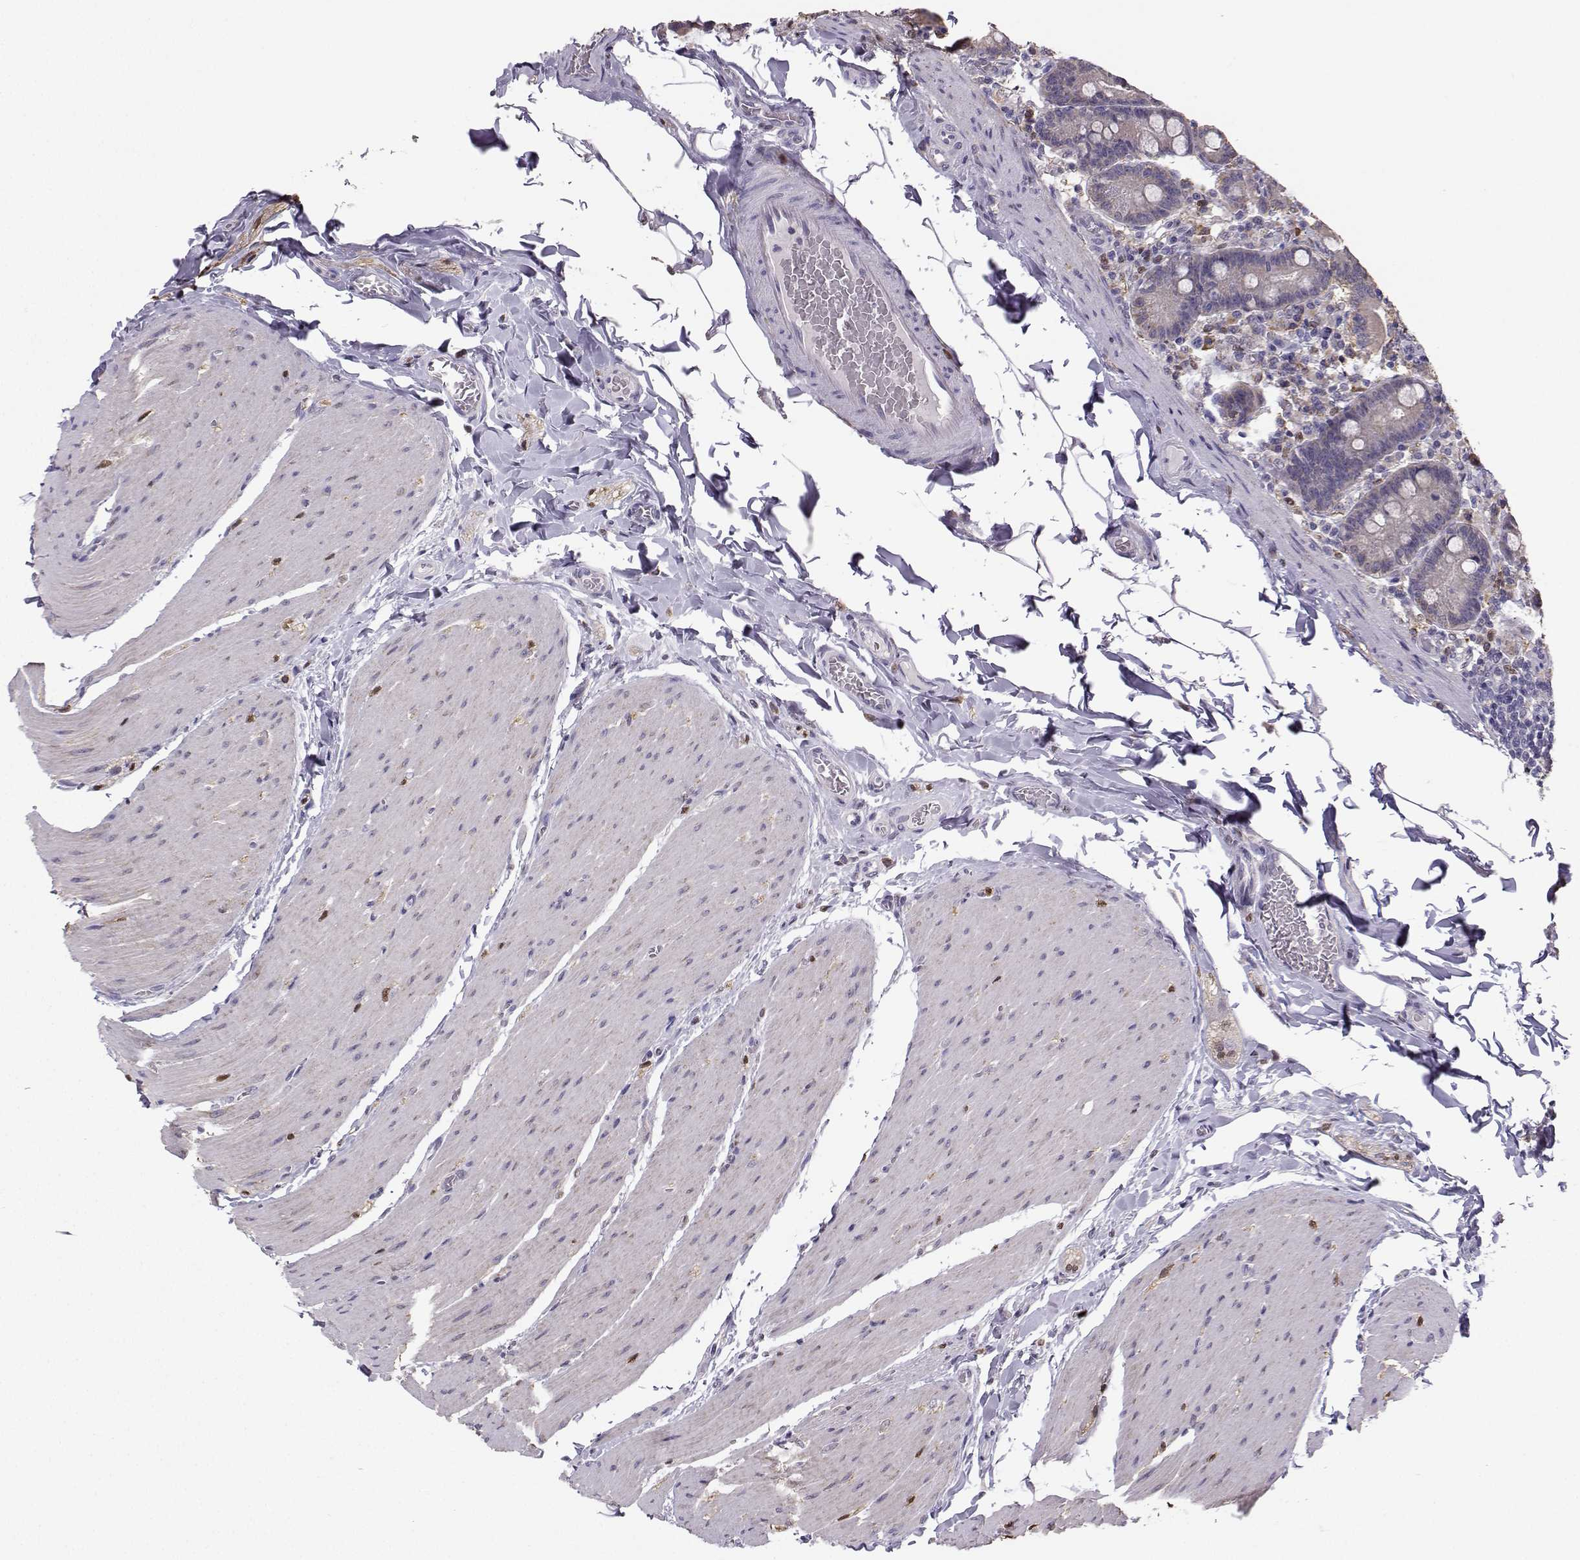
{"staining": {"intensity": "negative", "quantity": "none", "location": "none"}, "tissue": "small intestine", "cell_type": "Glandular cells", "image_type": "normal", "snomed": [{"axis": "morphology", "description": "Normal tissue, NOS"}, {"axis": "topography", "description": "Small intestine"}], "caption": "Immunohistochemical staining of benign human small intestine exhibits no significant positivity in glandular cells.", "gene": "DCLK3", "patient": {"sex": "male", "age": 37}}